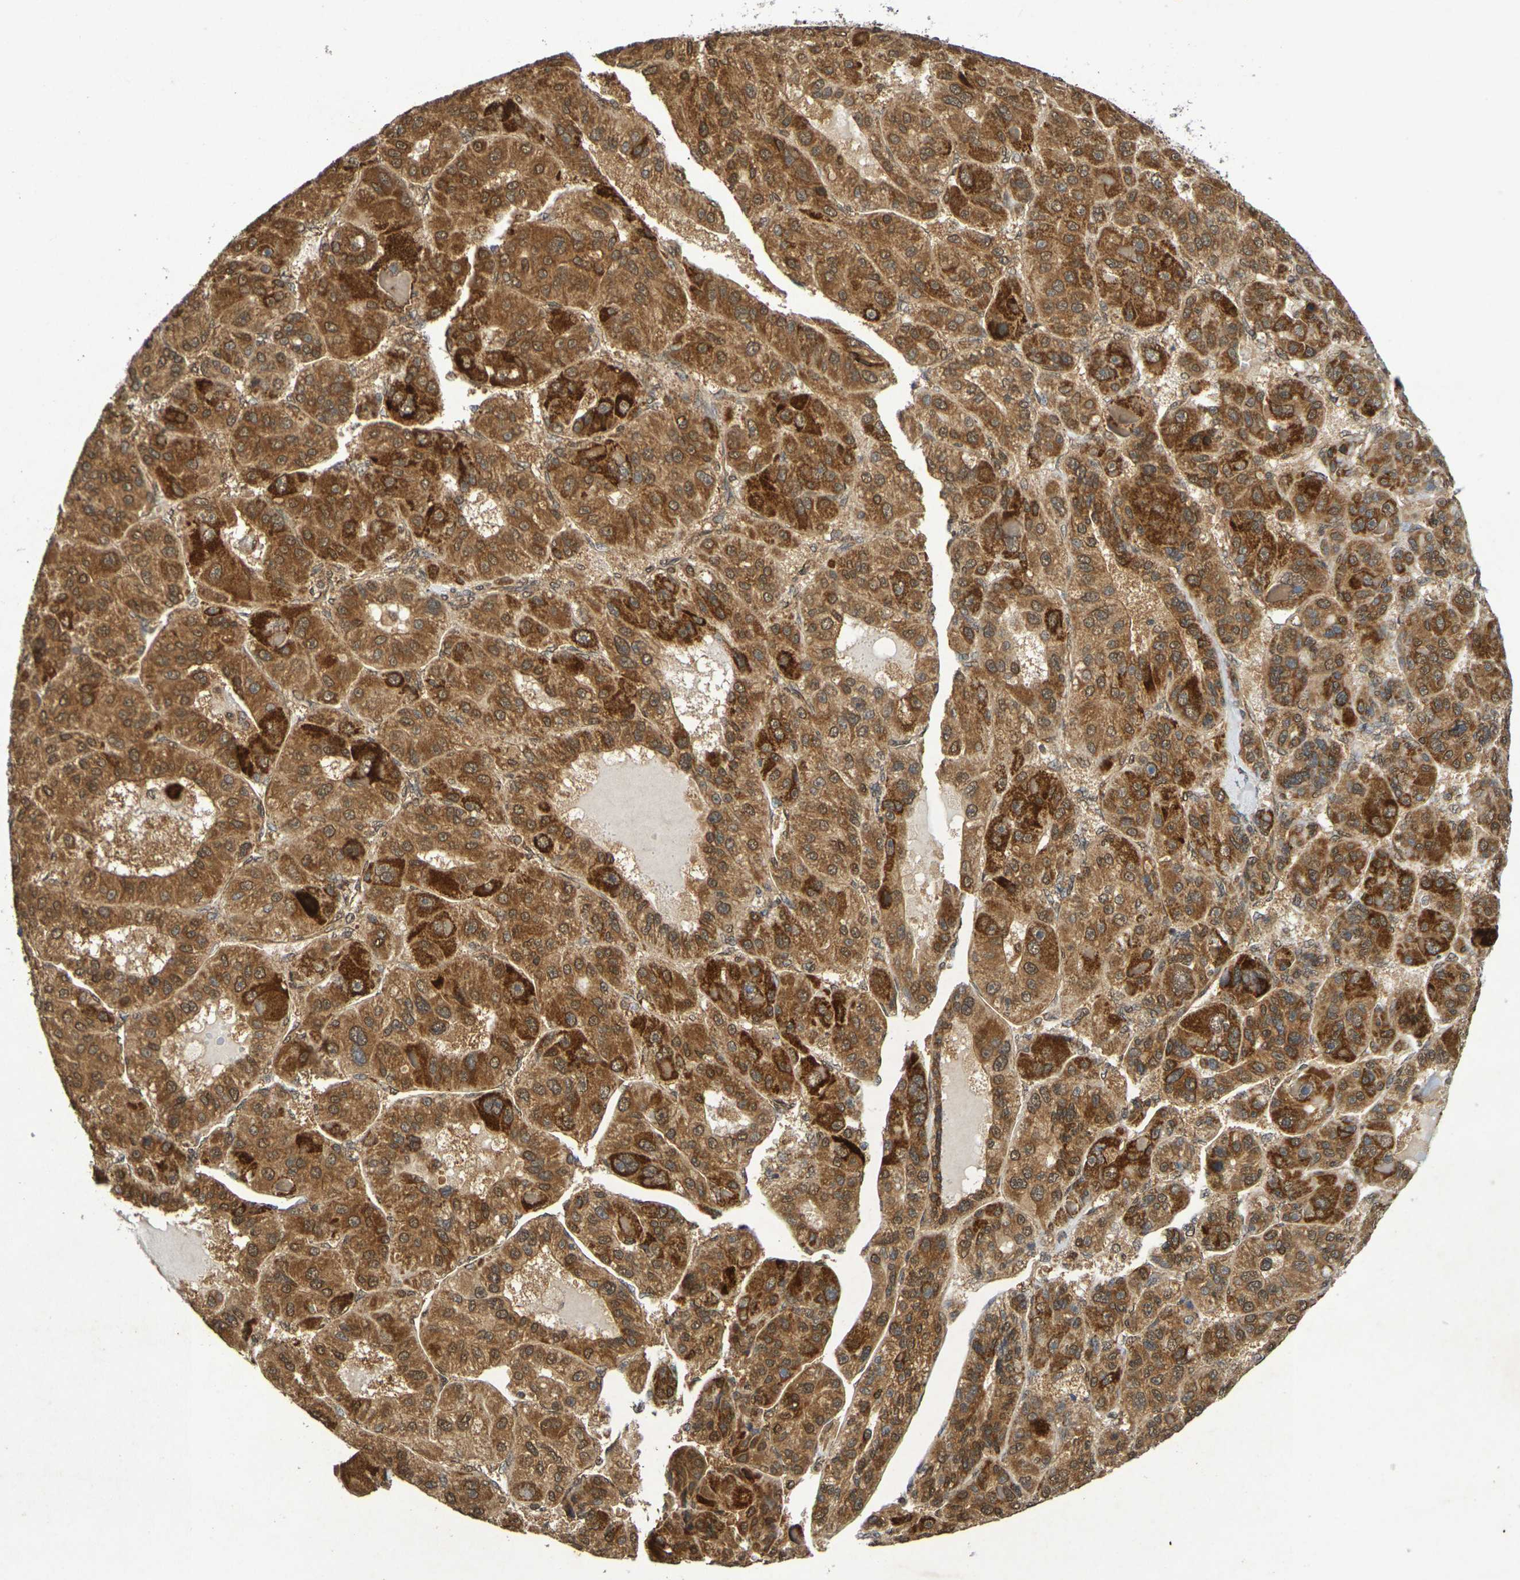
{"staining": {"intensity": "strong", "quantity": ">75%", "location": "cytoplasmic/membranous,nuclear"}, "tissue": "liver cancer", "cell_type": "Tumor cells", "image_type": "cancer", "snomed": [{"axis": "morphology", "description": "Carcinoma, Hepatocellular, NOS"}, {"axis": "topography", "description": "Liver"}], "caption": "Protein analysis of hepatocellular carcinoma (liver) tissue displays strong cytoplasmic/membranous and nuclear positivity in about >75% of tumor cells. The staining is performed using DAB (3,3'-diaminobenzidine) brown chromogen to label protein expression. The nuclei are counter-stained blue using hematoxylin.", "gene": "GUCY1A2", "patient": {"sex": "male", "age": 76}}